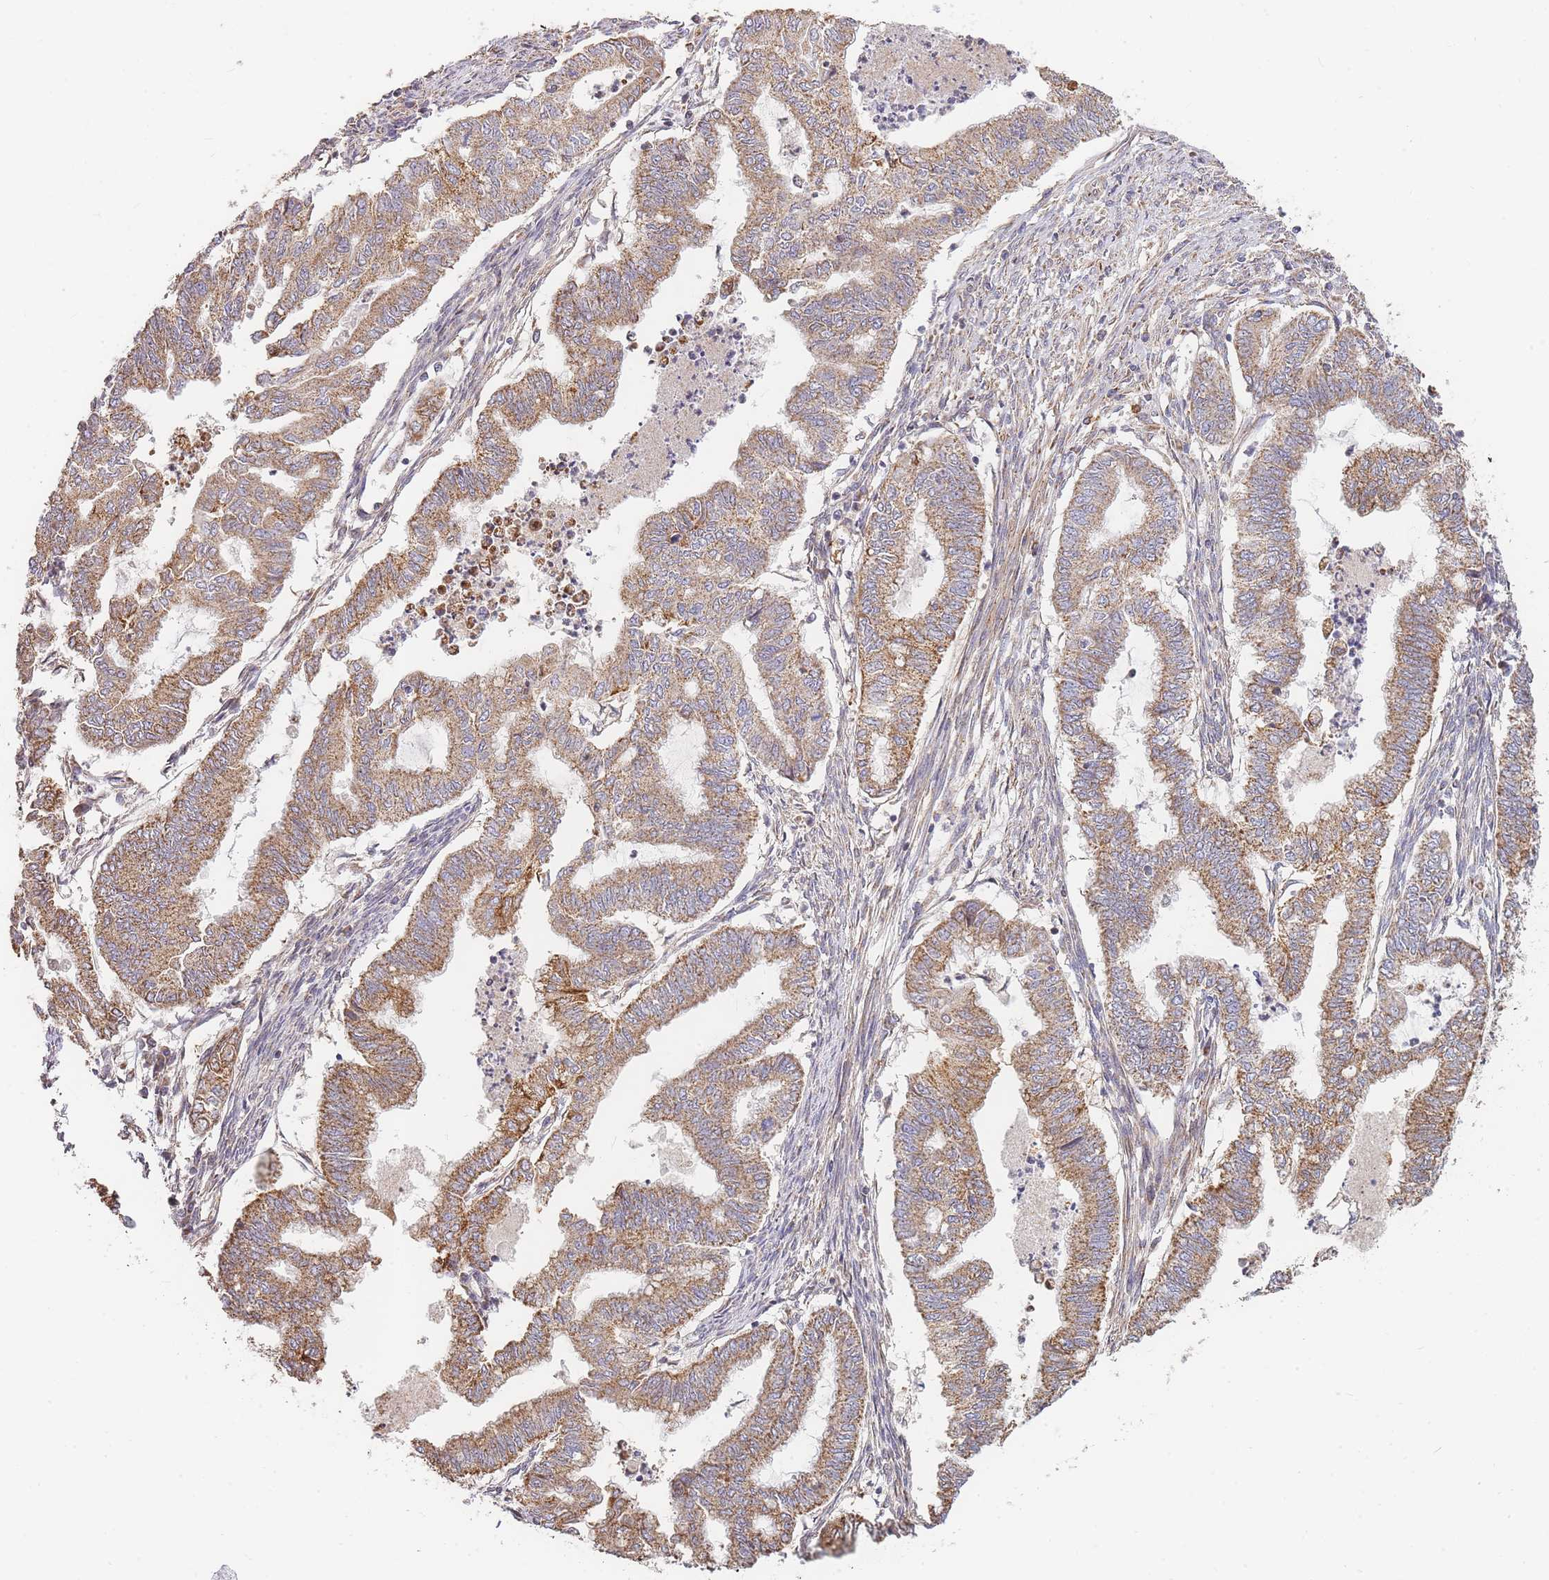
{"staining": {"intensity": "moderate", "quantity": ">75%", "location": "cytoplasmic/membranous"}, "tissue": "endometrial cancer", "cell_type": "Tumor cells", "image_type": "cancer", "snomed": [{"axis": "morphology", "description": "Adenocarcinoma, NOS"}, {"axis": "topography", "description": "Endometrium"}], "caption": "Moderate cytoplasmic/membranous protein positivity is appreciated in about >75% of tumor cells in adenocarcinoma (endometrial).", "gene": "ADCY9", "patient": {"sex": "female", "age": 79}}